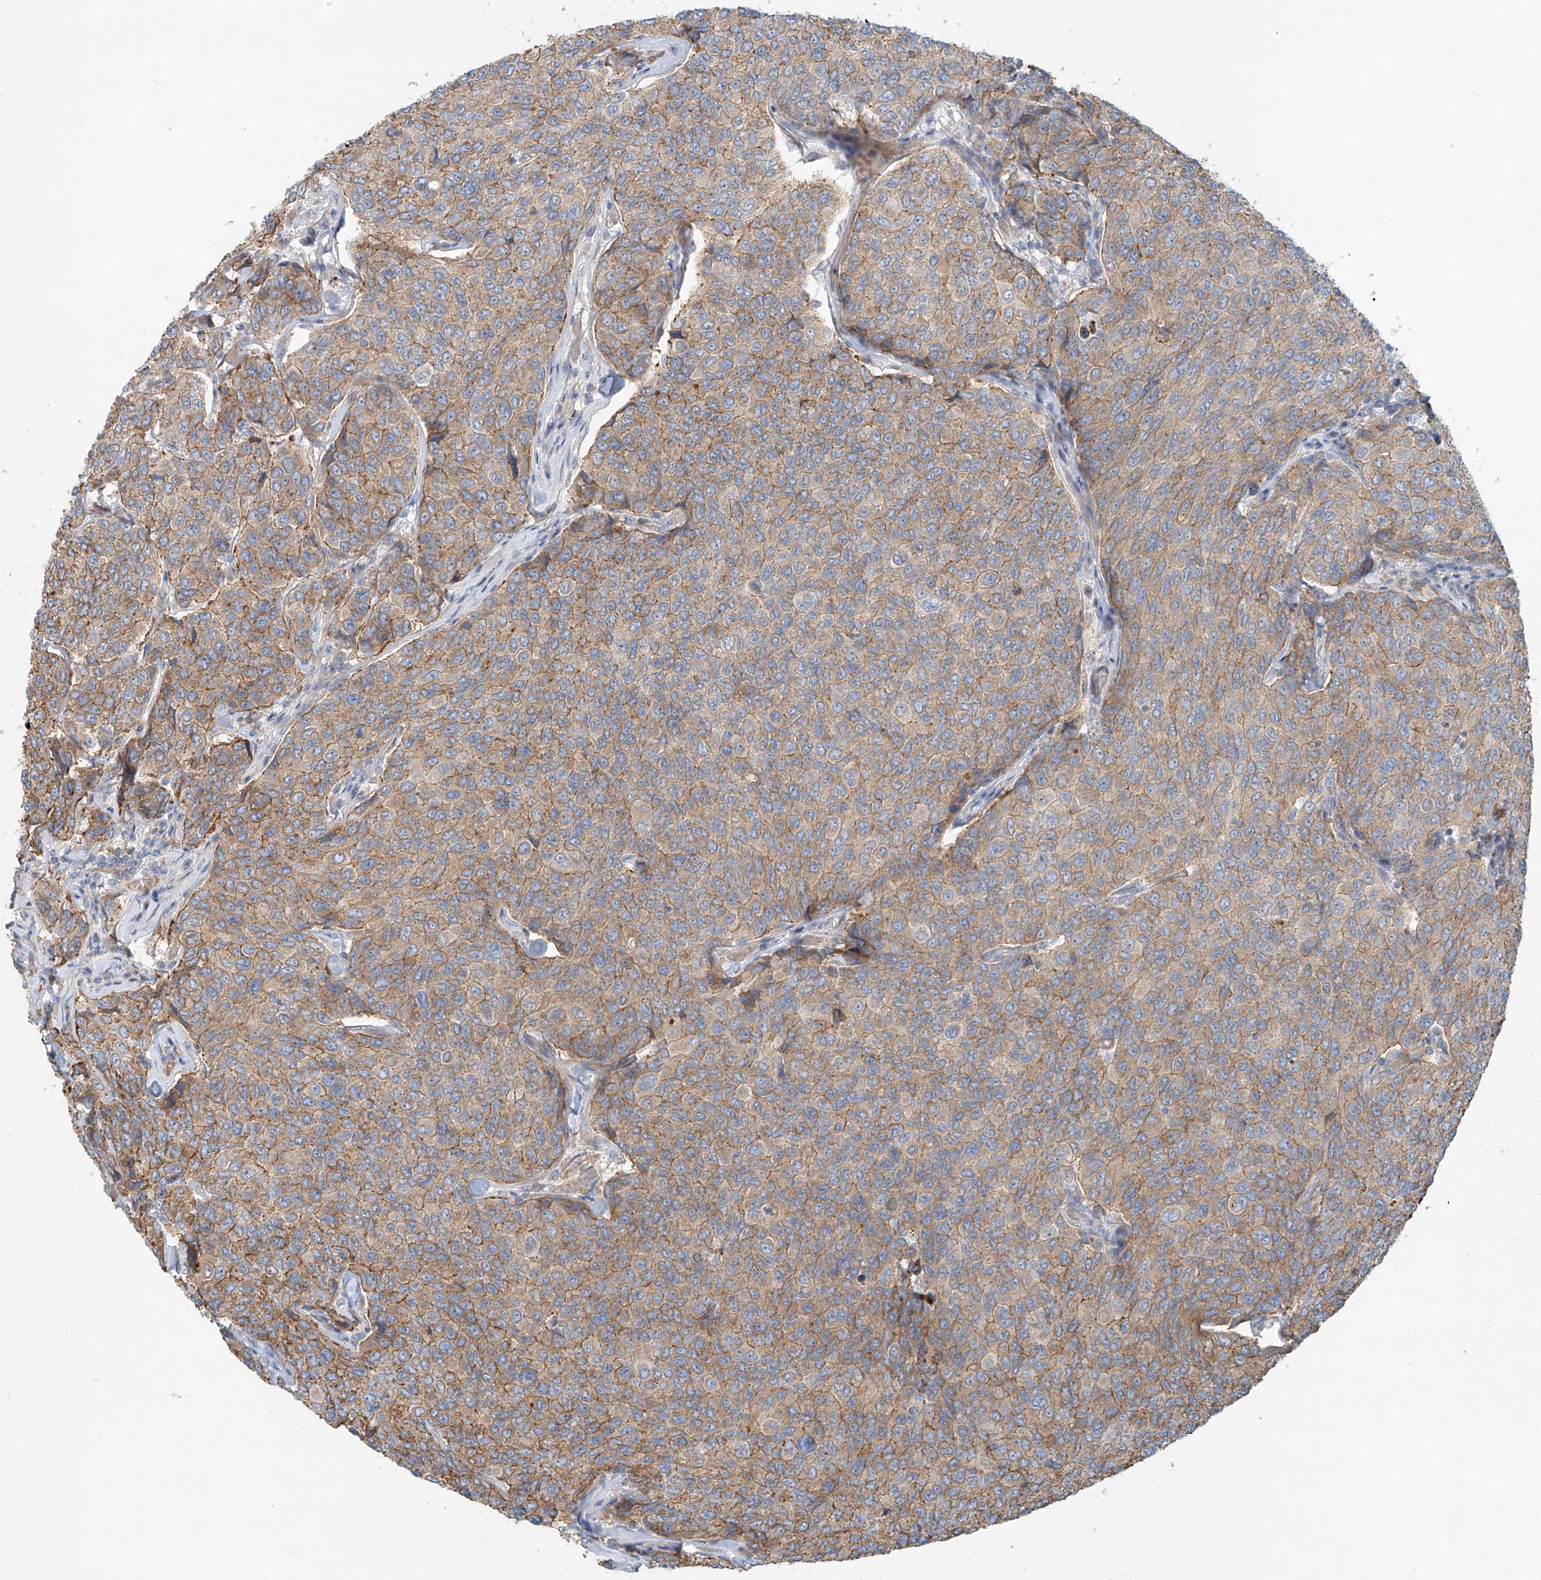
{"staining": {"intensity": "weak", "quantity": ">75%", "location": "cytoplasmic/membranous"}, "tissue": "breast cancer", "cell_type": "Tumor cells", "image_type": "cancer", "snomed": [{"axis": "morphology", "description": "Duct carcinoma"}, {"axis": "topography", "description": "Breast"}], "caption": "A photomicrograph of human breast intraductal carcinoma stained for a protein reveals weak cytoplasmic/membranous brown staining in tumor cells. Ihc stains the protein of interest in brown and the nuclei are stained blue.", "gene": "AJM1", "patient": {"sex": "female", "age": 55}}